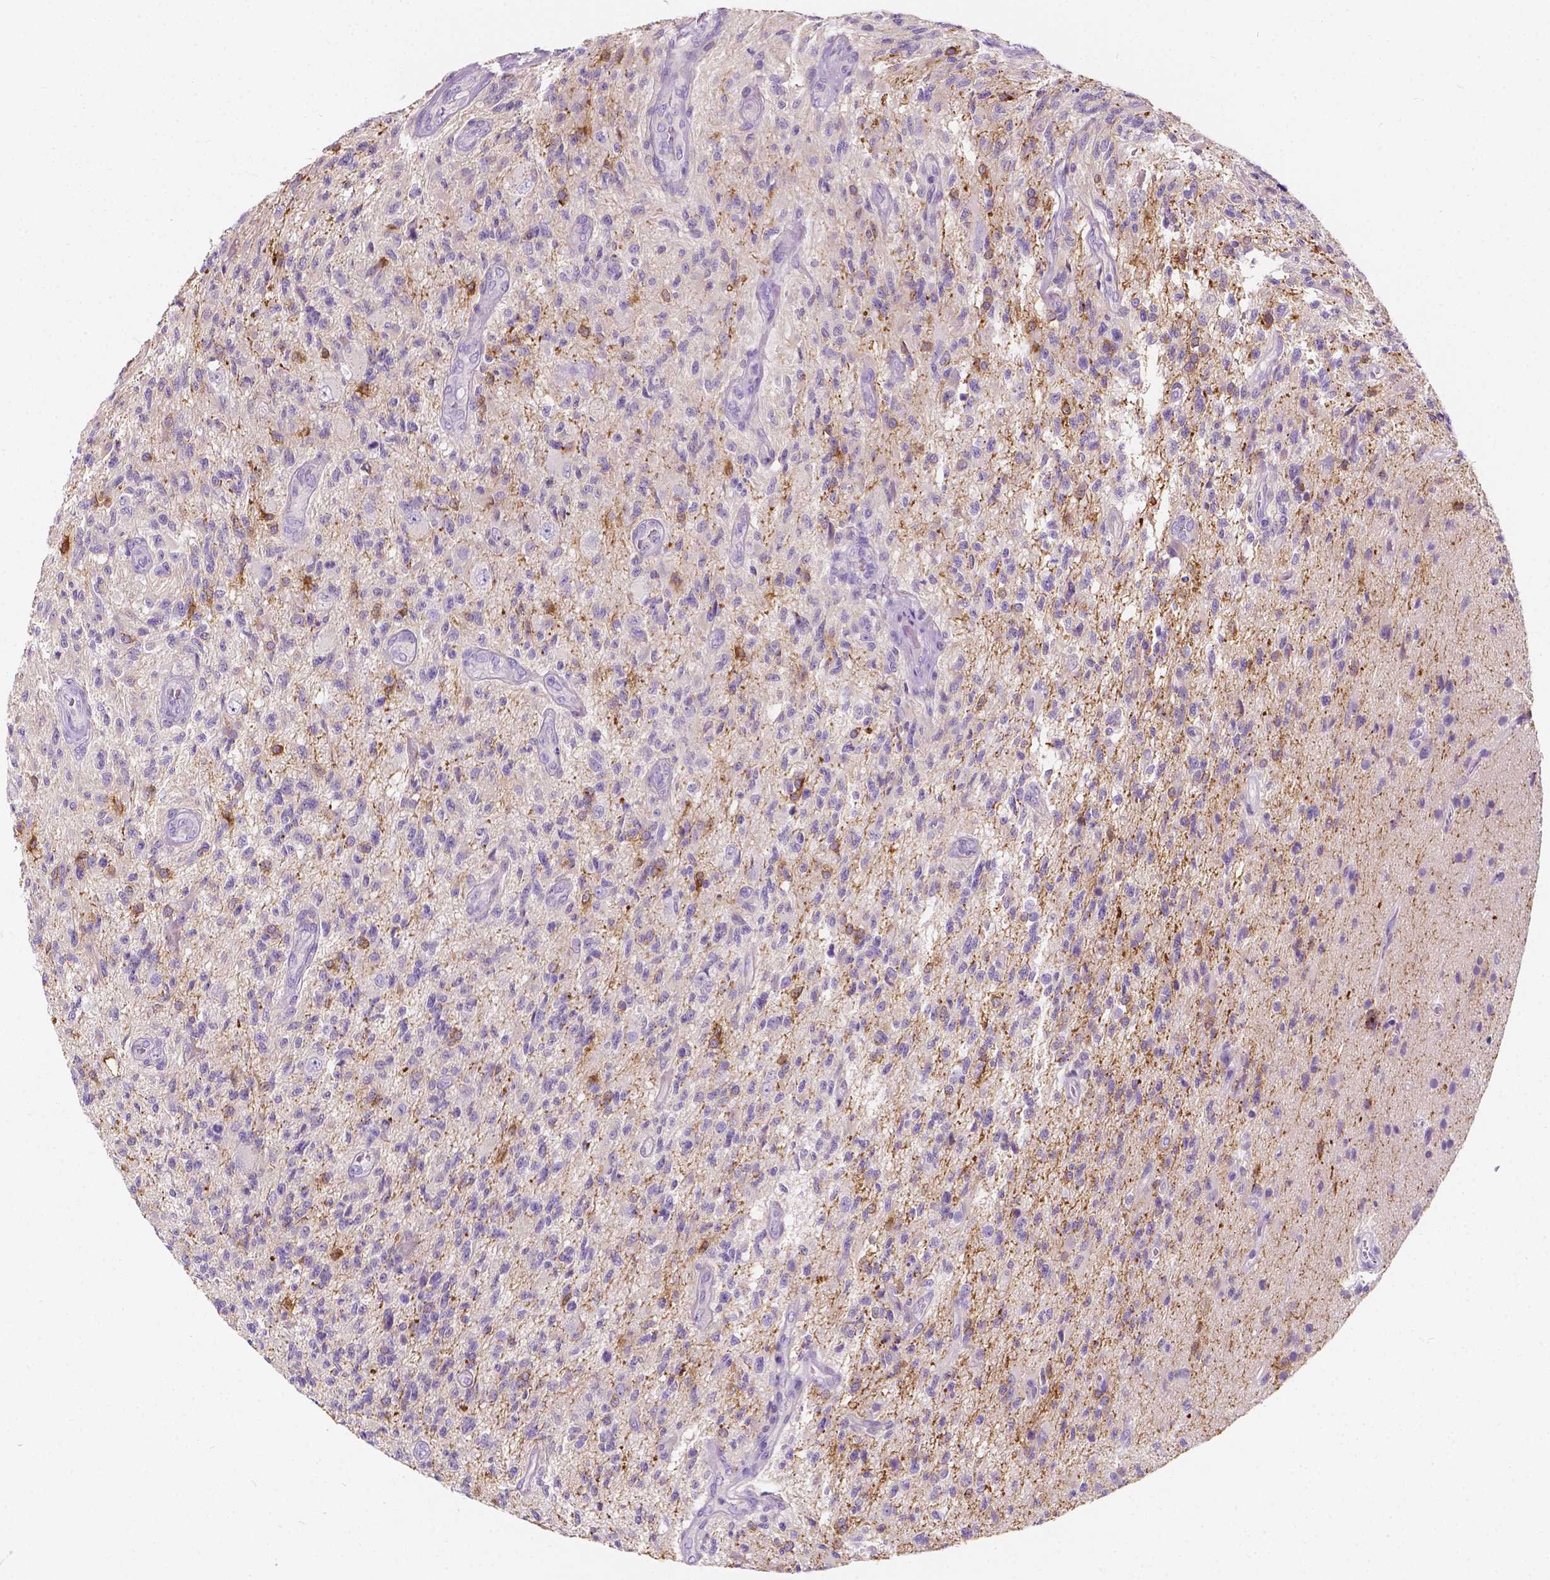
{"staining": {"intensity": "moderate", "quantity": "<25%", "location": "cytoplasmic/membranous"}, "tissue": "glioma", "cell_type": "Tumor cells", "image_type": "cancer", "snomed": [{"axis": "morphology", "description": "Glioma, malignant, High grade"}, {"axis": "topography", "description": "Brain"}], "caption": "A photomicrograph of malignant glioma (high-grade) stained for a protein demonstrates moderate cytoplasmic/membranous brown staining in tumor cells. Nuclei are stained in blue.", "gene": "SIRT2", "patient": {"sex": "male", "age": 56}}